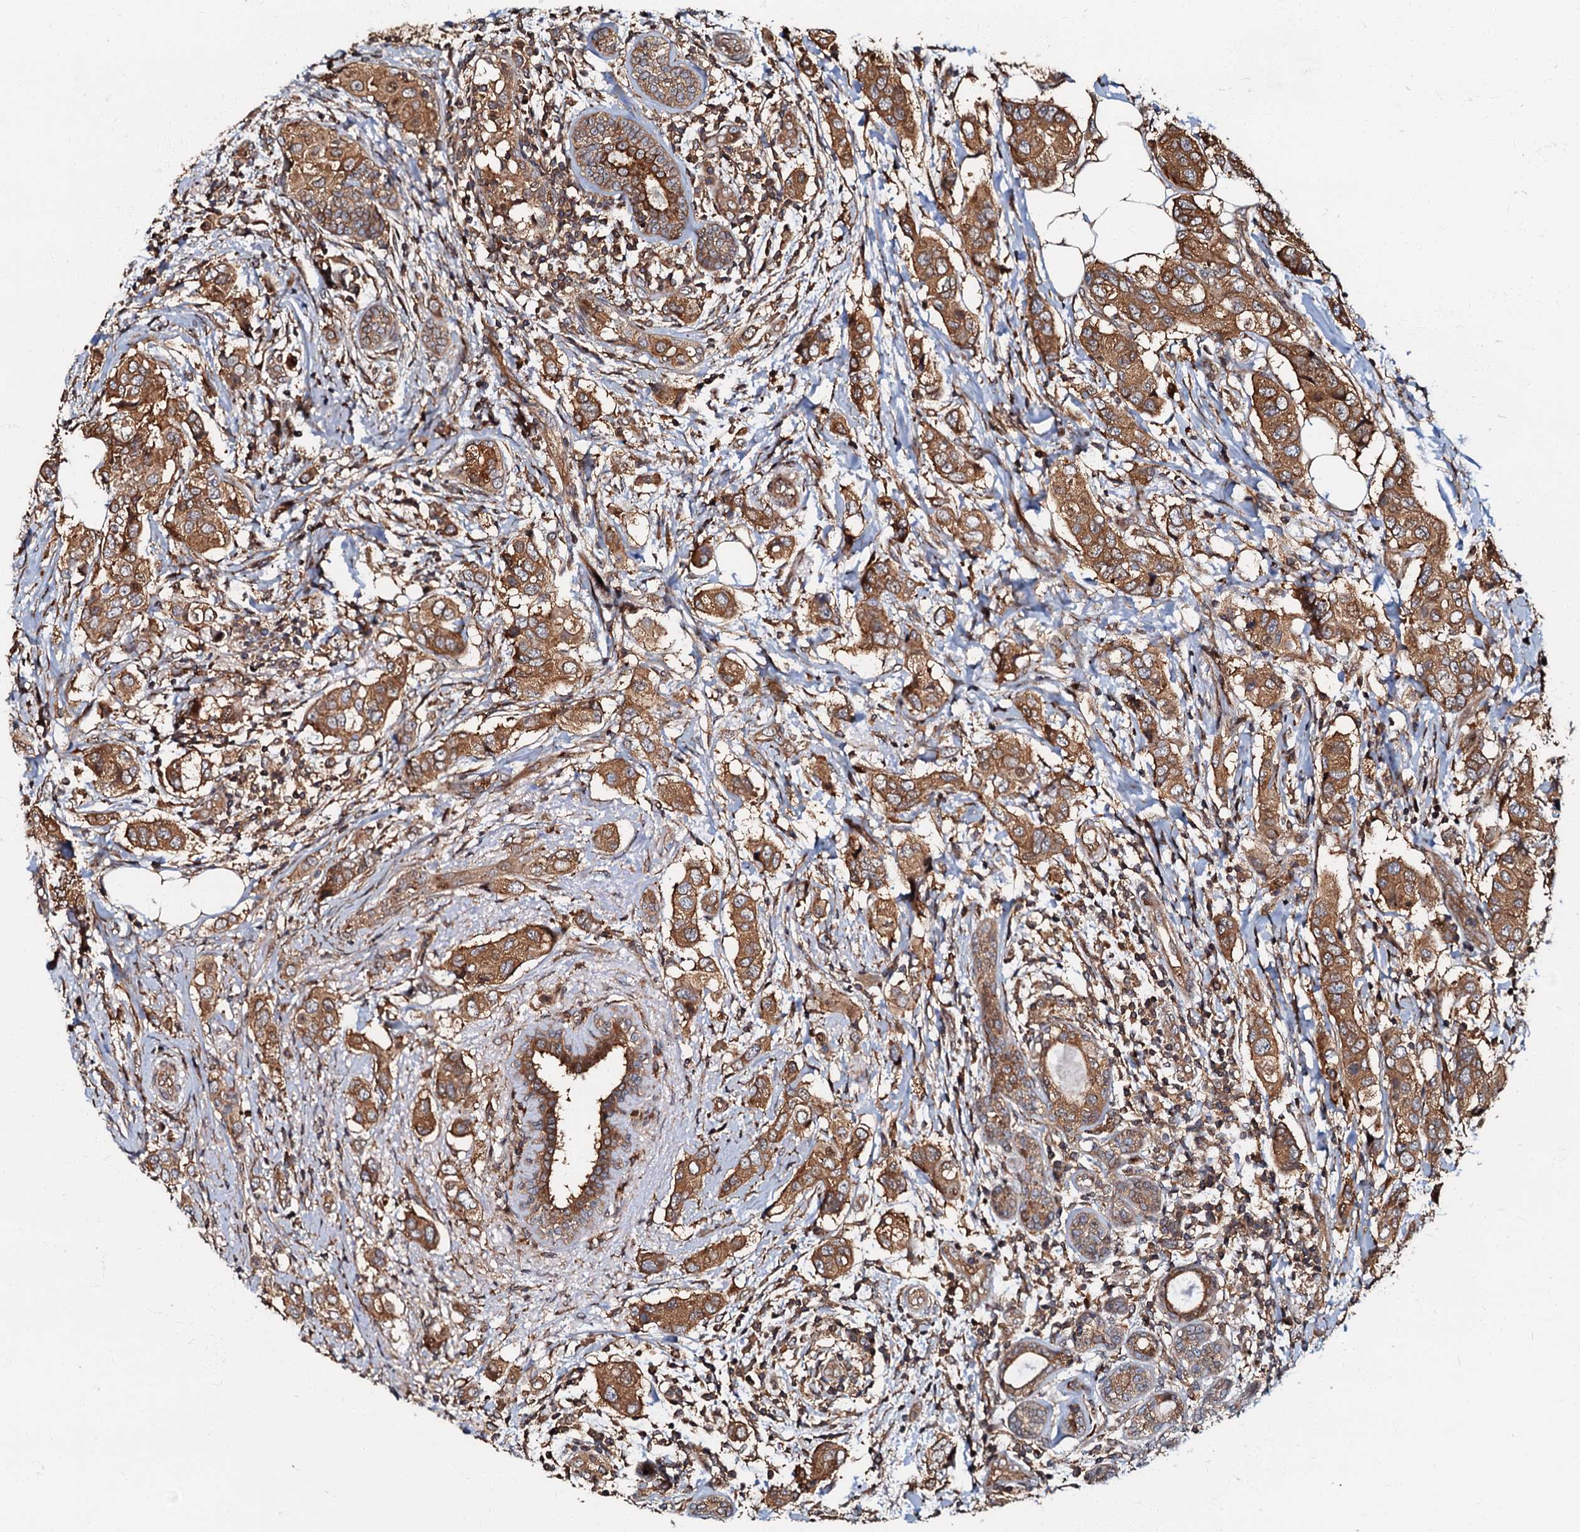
{"staining": {"intensity": "moderate", "quantity": ">75%", "location": "cytoplasmic/membranous"}, "tissue": "breast cancer", "cell_type": "Tumor cells", "image_type": "cancer", "snomed": [{"axis": "morphology", "description": "Lobular carcinoma"}, {"axis": "topography", "description": "Breast"}], "caption": "Immunohistochemical staining of lobular carcinoma (breast) shows moderate cytoplasmic/membranous protein expression in approximately >75% of tumor cells. (DAB IHC with brightfield microscopy, high magnification).", "gene": "OSBP", "patient": {"sex": "female", "age": 51}}